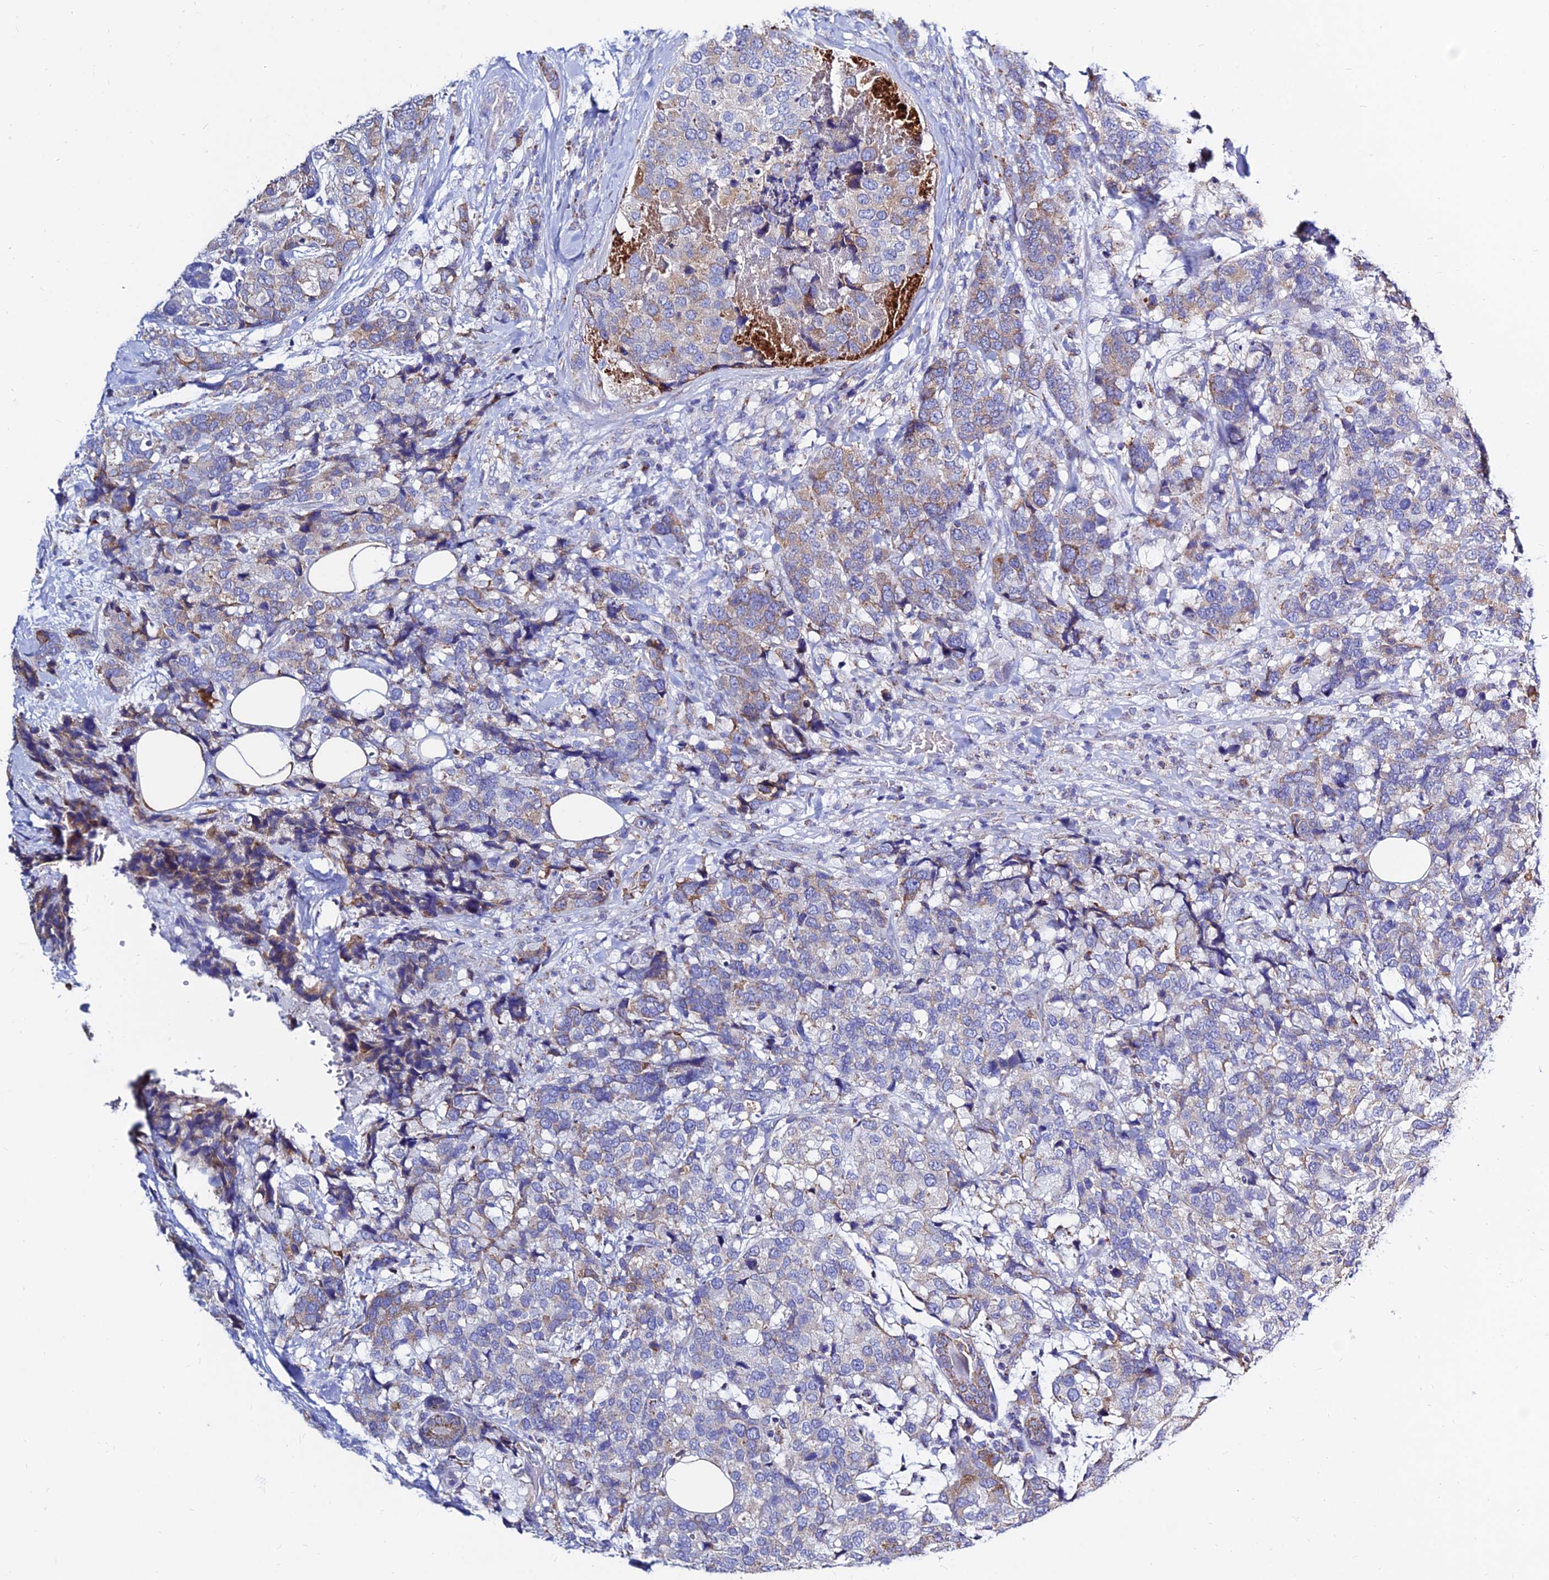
{"staining": {"intensity": "moderate", "quantity": "<25%", "location": "cytoplasmic/membranous"}, "tissue": "breast cancer", "cell_type": "Tumor cells", "image_type": "cancer", "snomed": [{"axis": "morphology", "description": "Lobular carcinoma"}, {"axis": "topography", "description": "Breast"}], "caption": "Immunohistochemical staining of human lobular carcinoma (breast) exhibits low levels of moderate cytoplasmic/membranous positivity in about <25% of tumor cells.", "gene": "MGST1", "patient": {"sex": "female", "age": 59}}